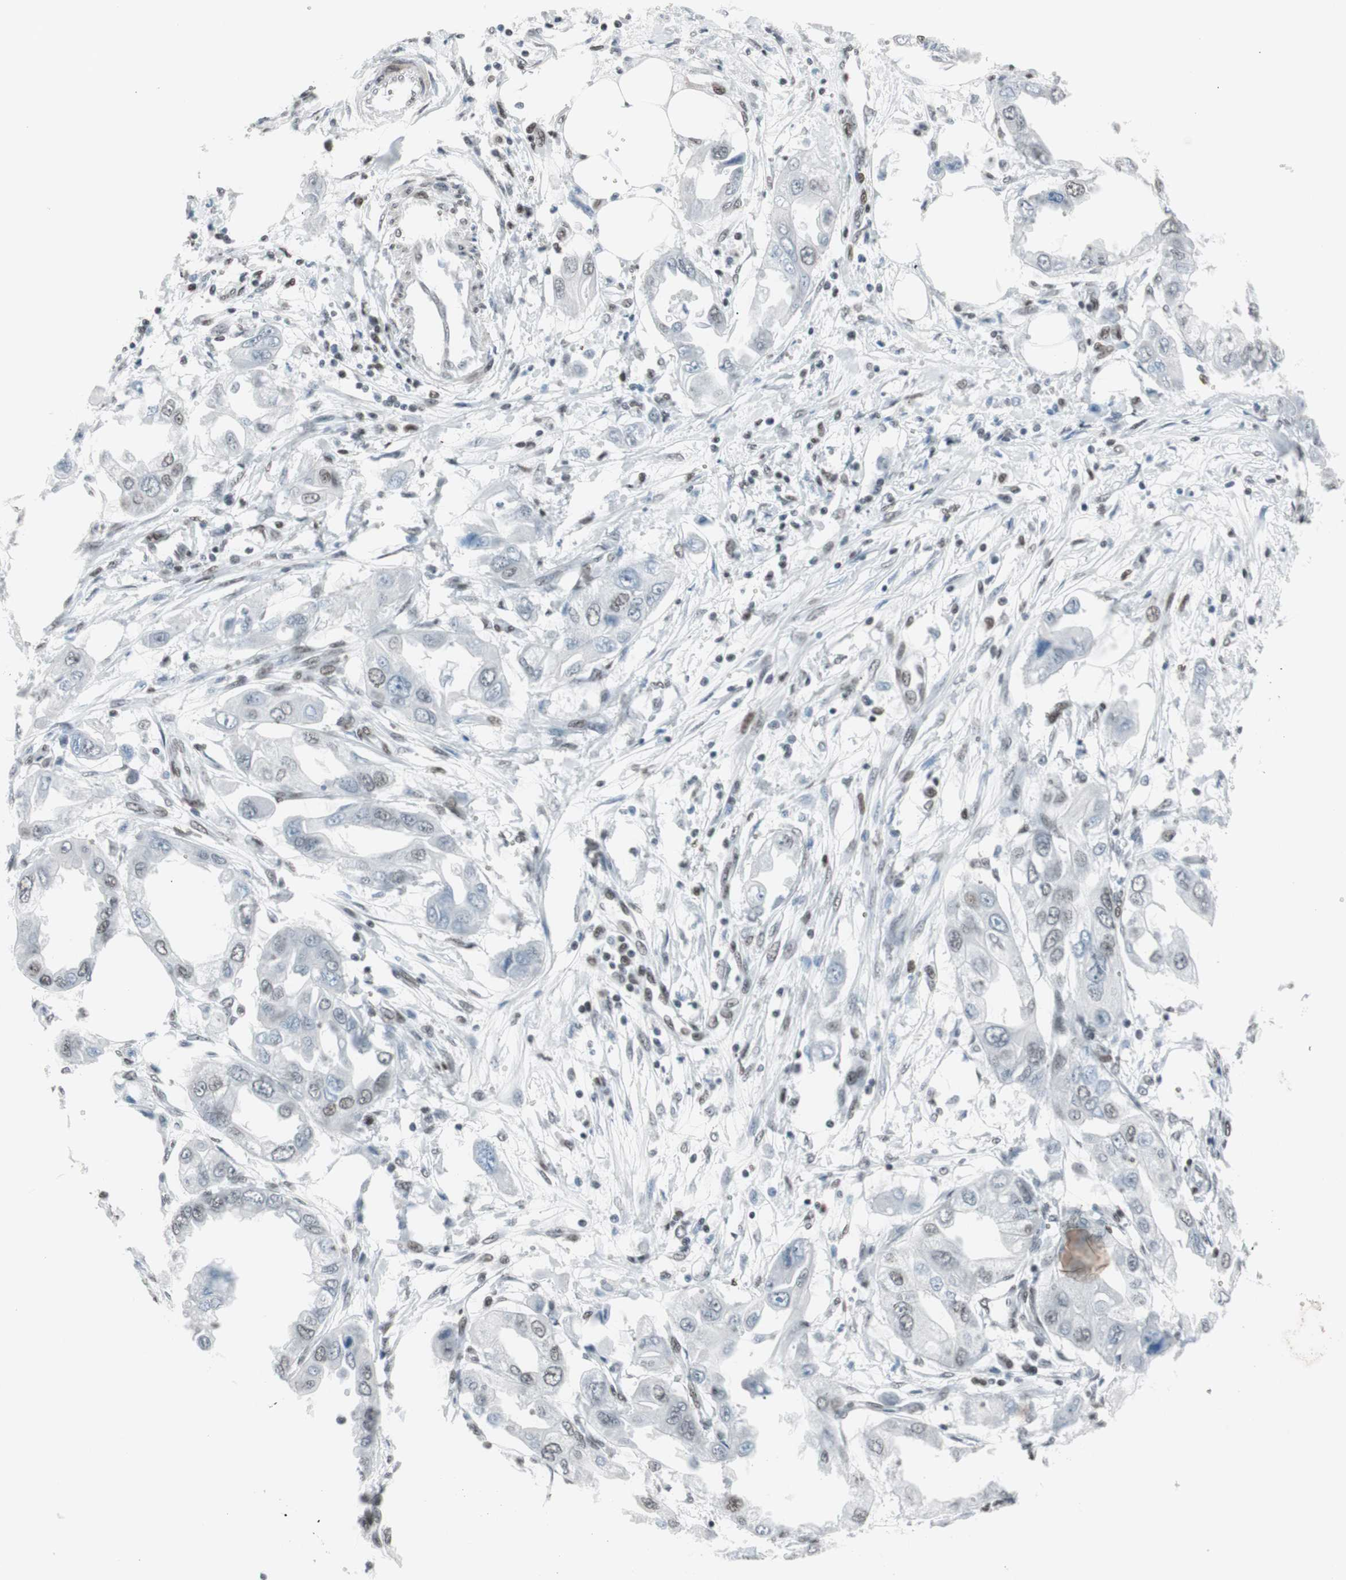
{"staining": {"intensity": "weak", "quantity": "<25%", "location": "nuclear"}, "tissue": "endometrial cancer", "cell_type": "Tumor cells", "image_type": "cancer", "snomed": [{"axis": "morphology", "description": "Adenocarcinoma, NOS"}, {"axis": "topography", "description": "Endometrium"}], "caption": "Image shows no protein expression in tumor cells of endometrial cancer tissue.", "gene": "ARID1A", "patient": {"sex": "female", "age": 67}}